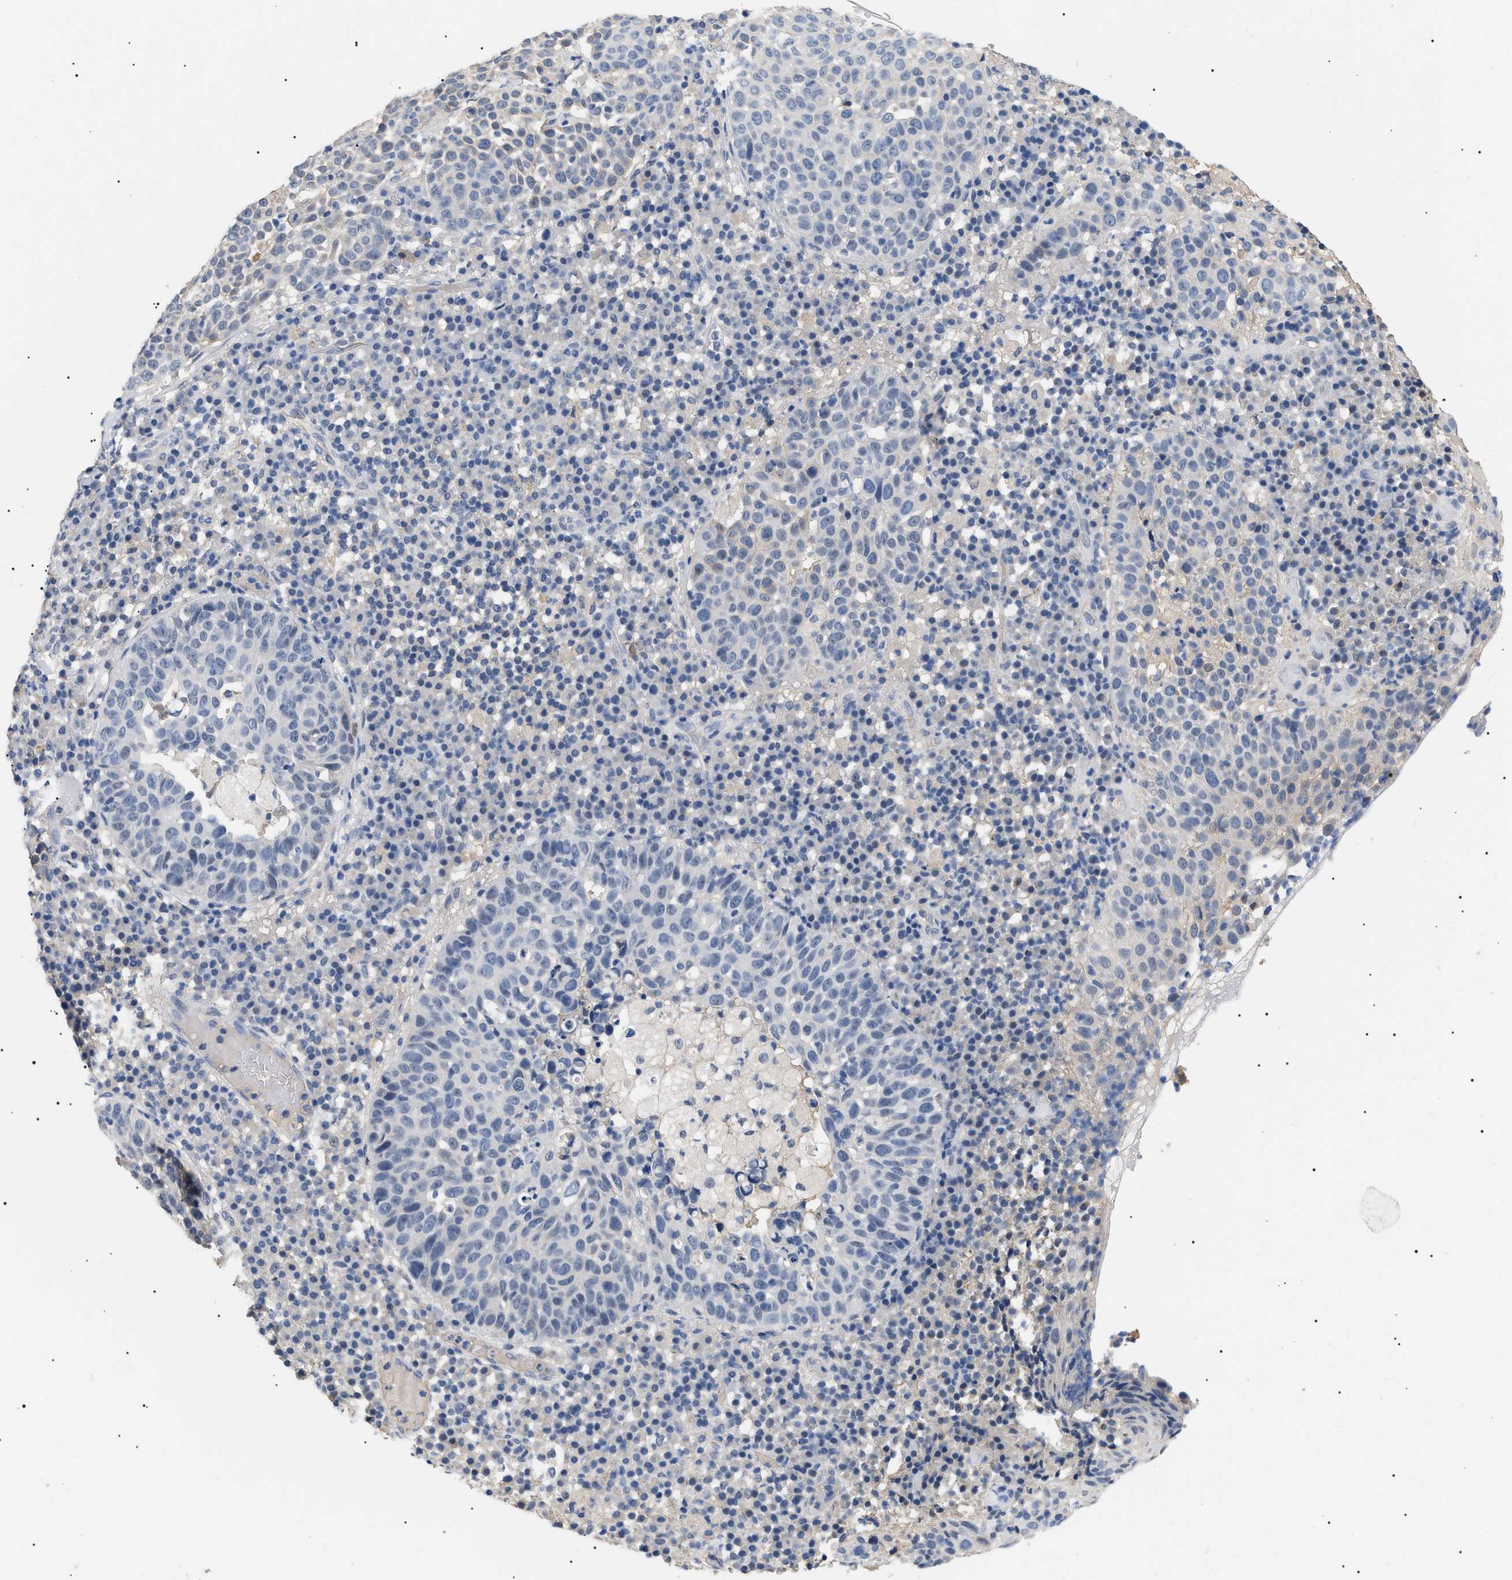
{"staining": {"intensity": "negative", "quantity": "none", "location": "none"}, "tissue": "skin cancer", "cell_type": "Tumor cells", "image_type": "cancer", "snomed": [{"axis": "morphology", "description": "Squamous cell carcinoma in situ, NOS"}, {"axis": "morphology", "description": "Squamous cell carcinoma, NOS"}, {"axis": "topography", "description": "Skin"}], "caption": "IHC of squamous cell carcinoma in situ (skin) demonstrates no staining in tumor cells. Brightfield microscopy of immunohistochemistry (IHC) stained with DAB (brown) and hematoxylin (blue), captured at high magnification.", "gene": "PRRT2", "patient": {"sex": "male", "age": 93}}